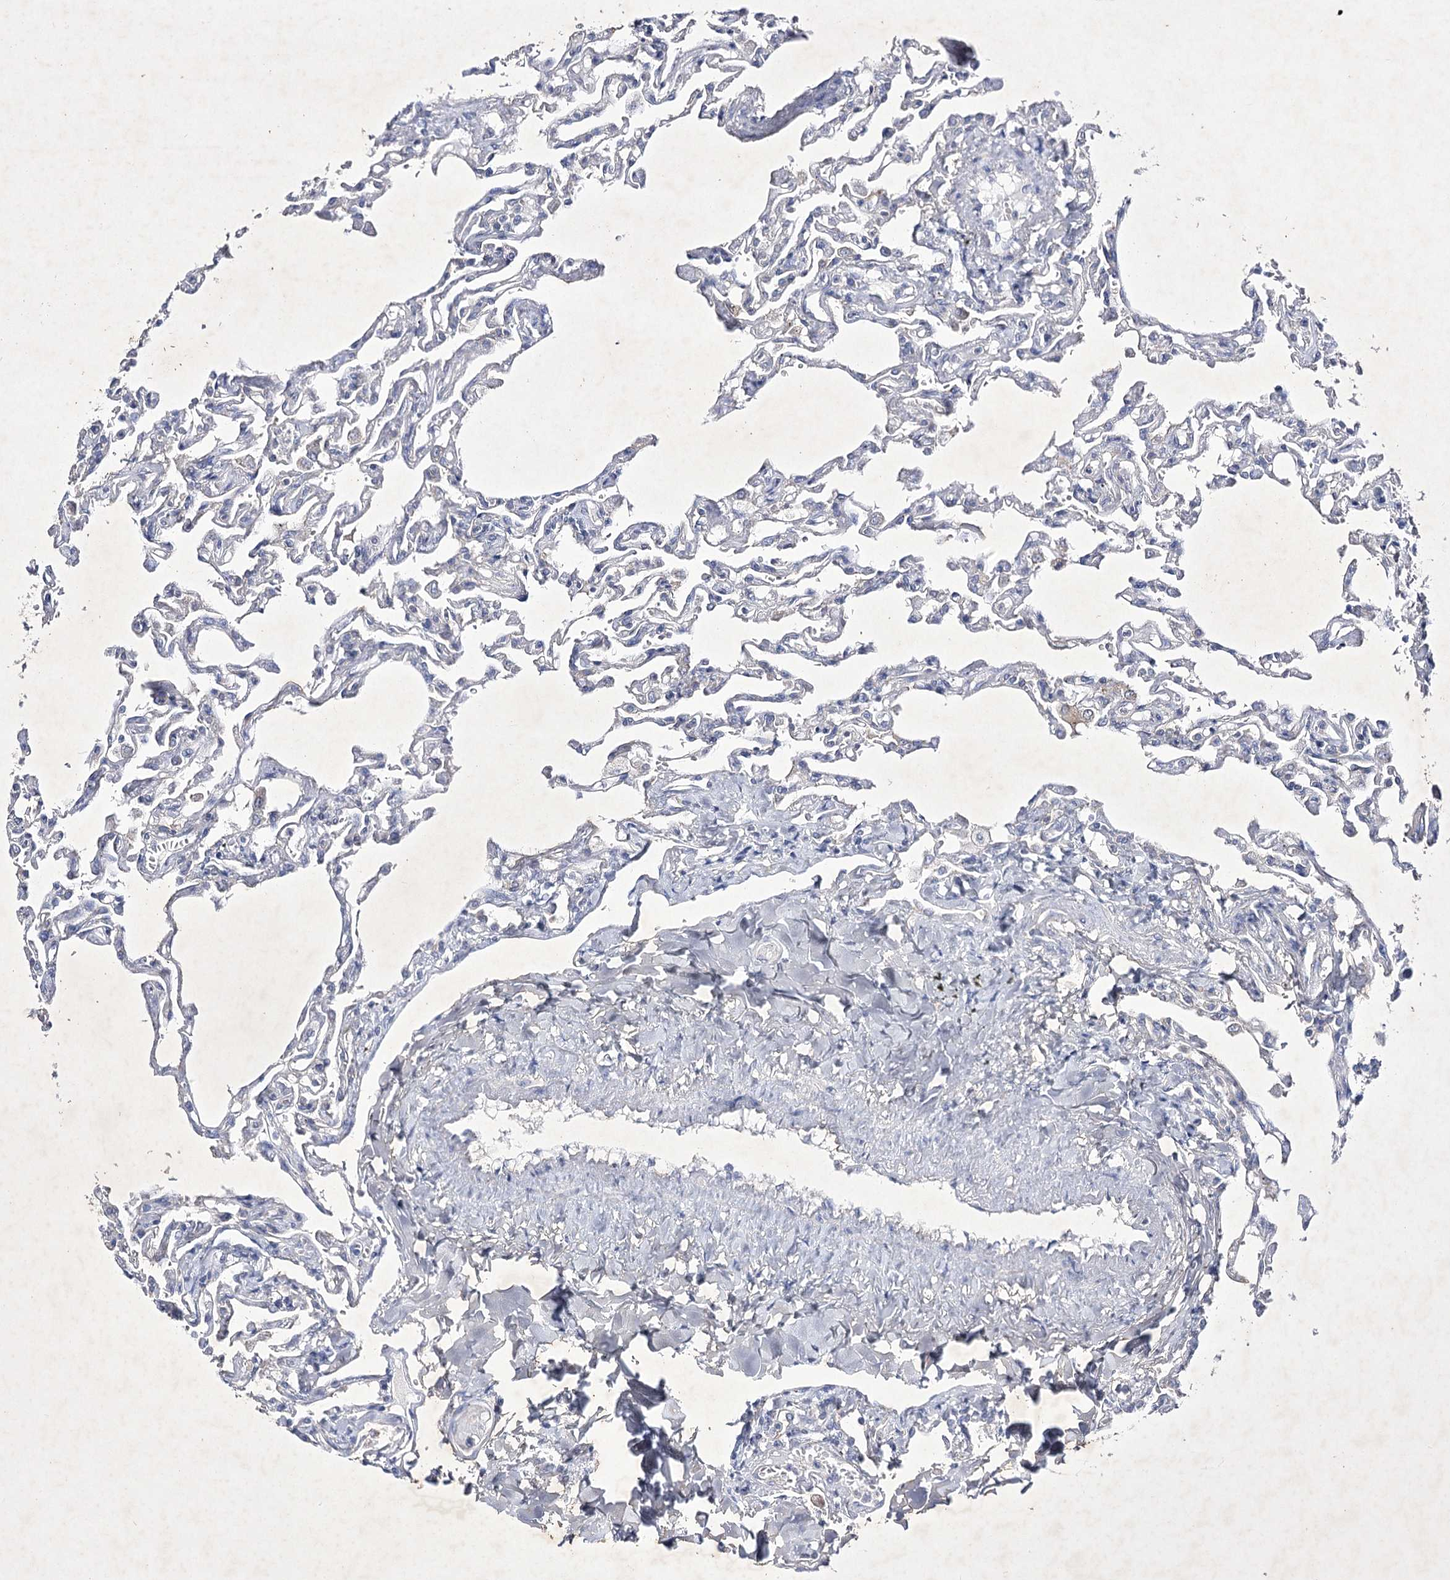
{"staining": {"intensity": "negative", "quantity": "none", "location": "none"}, "tissue": "lung", "cell_type": "Alveolar cells", "image_type": "normal", "snomed": [{"axis": "morphology", "description": "Normal tissue, NOS"}, {"axis": "topography", "description": "Lung"}], "caption": "IHC photomicrograph of unremarkable lung: human lung stained with DAB demonstrates no significant protein positivity in alveolar cells. Nuclei are stained in blue.", "gene": "COX15", "patient": {"sex": "male", "age": 21}}